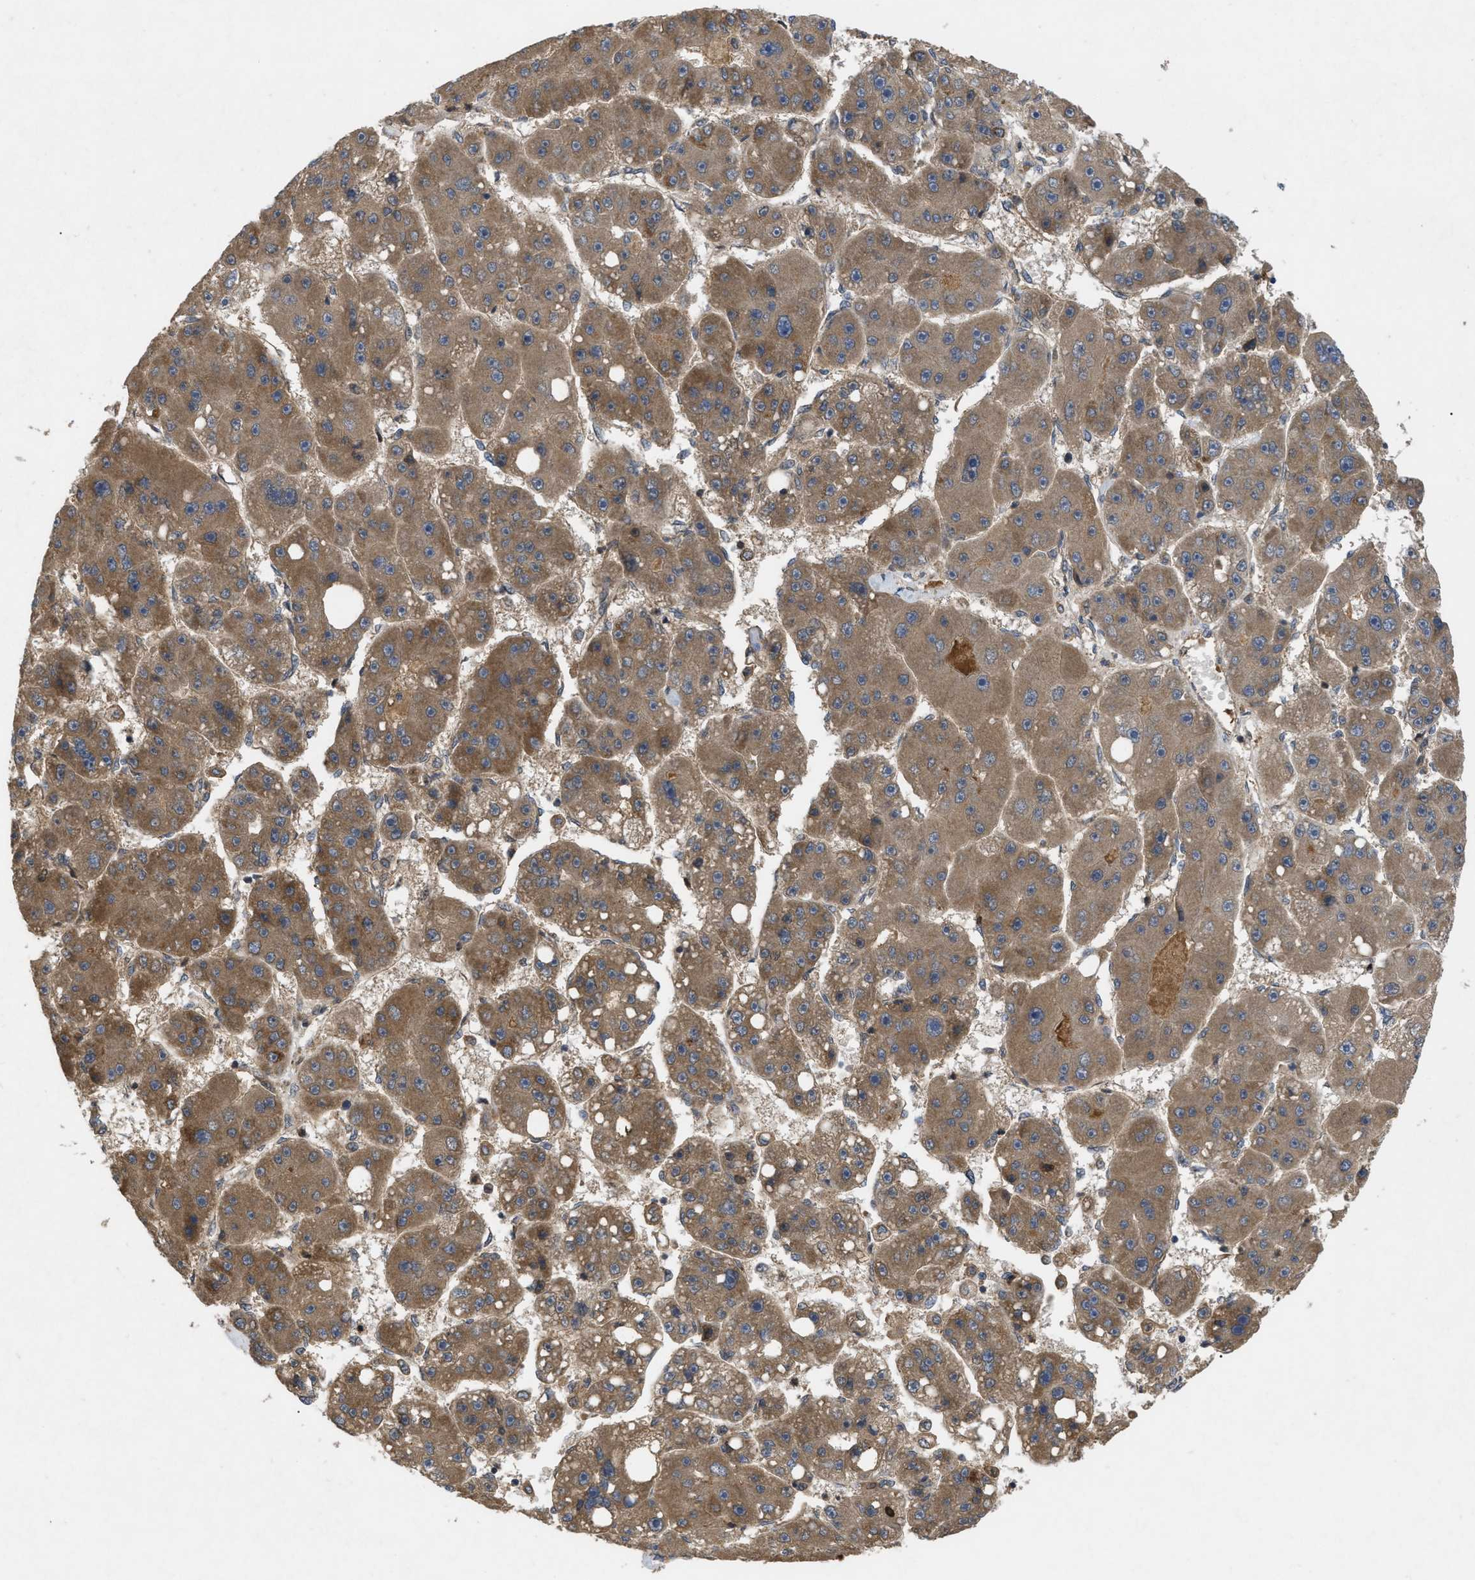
{"staining": {"intensity": "moderate", "quantity": ">75%", "location": "cytoplasmic/membranous"}, "tissue": "liver cancer", "cell_type": "Tumor cells", "image_type": "cancer", "snomed": [{"axis": "morphology", "description": "Carcinoma, Hepatocellular, NOS"}, {"axis": "topography", "description": "Liver"}], "caption": "Immunohistochemistry (IHC) of human liver hepatocellular carcinoma exhibits medium levels of moderate cytoplasmic/membranous positivity in approximately >75% of tumor cells.", "gene": "RAB2A", "patient": {"sex": "female", "age": 61}}